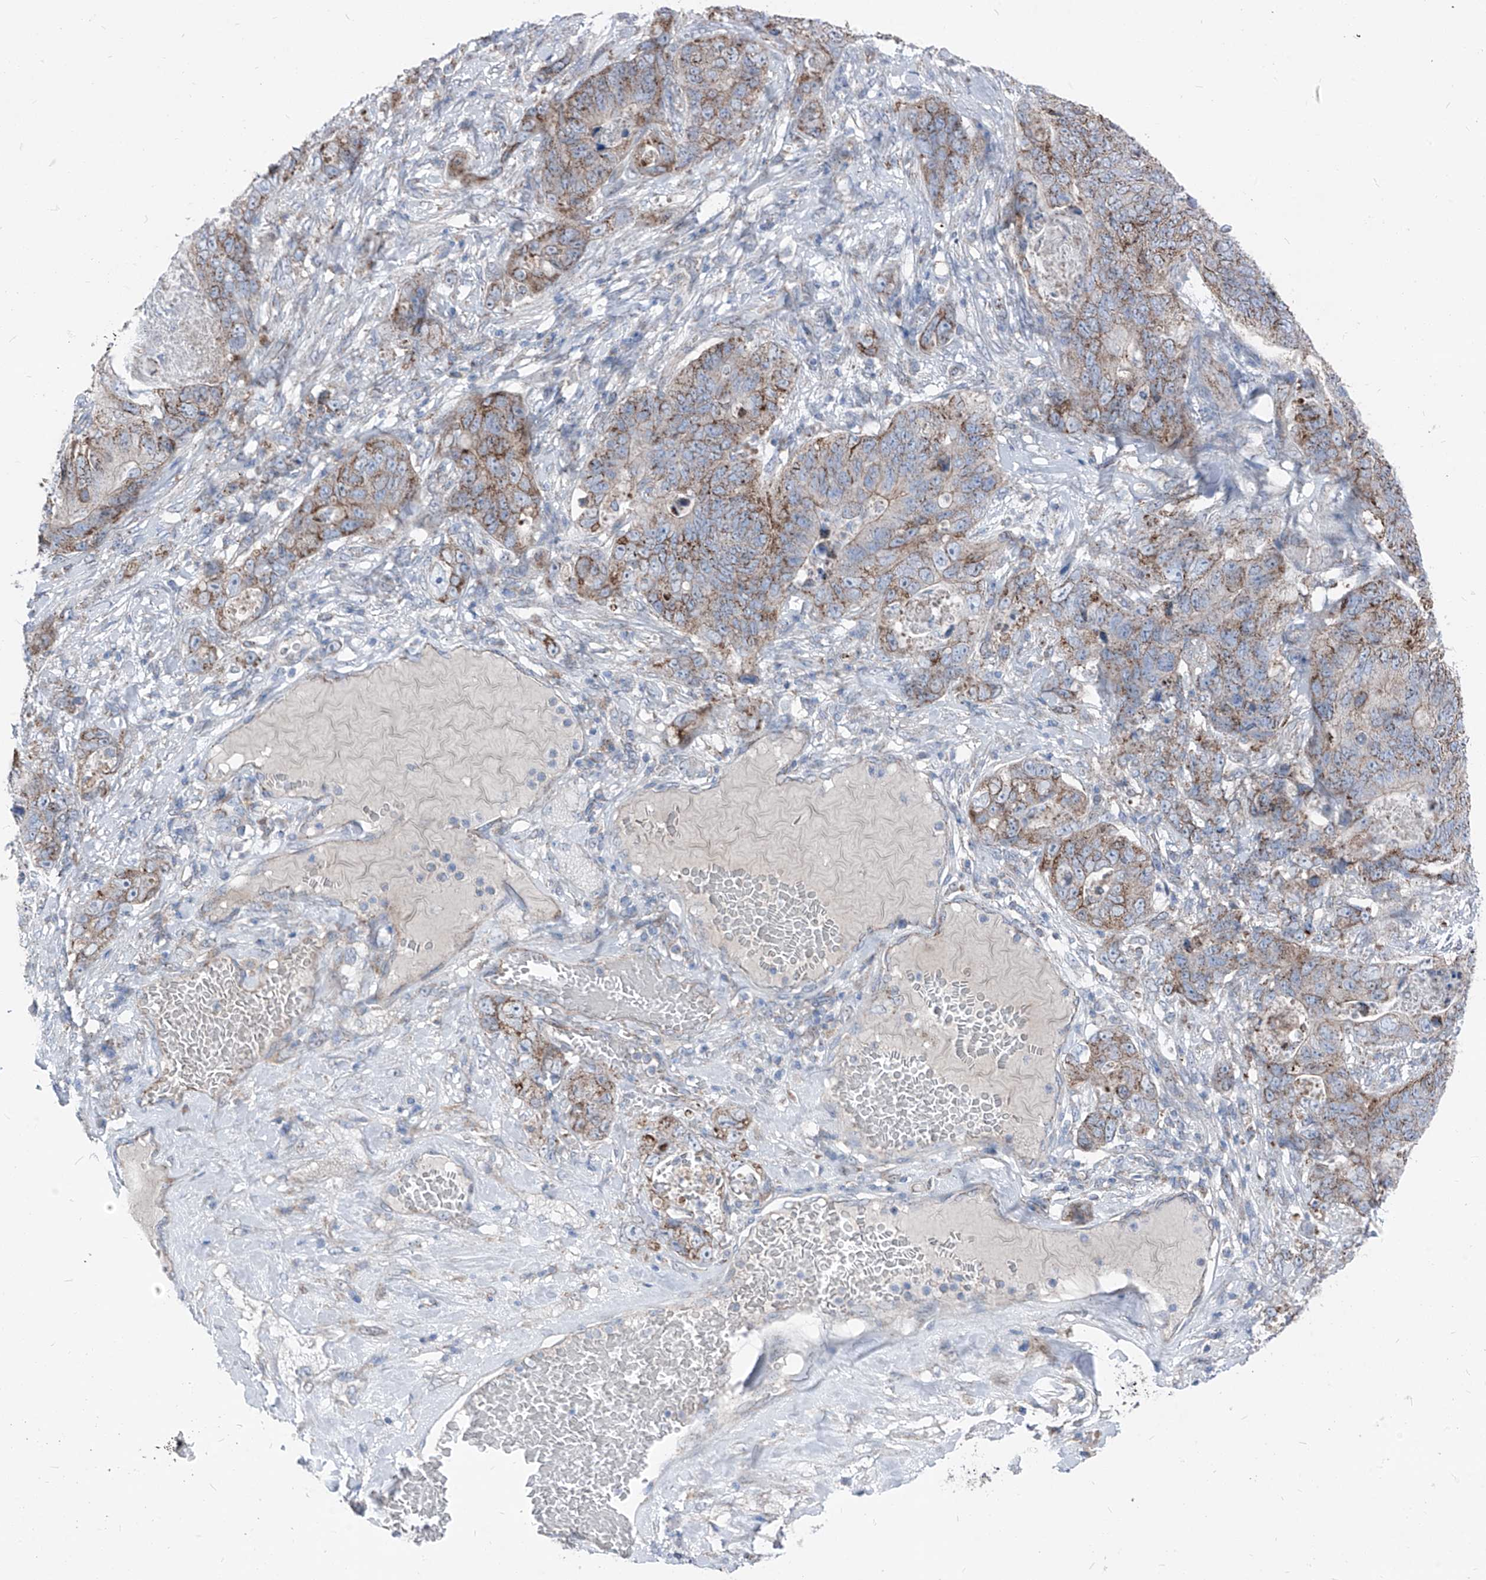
{"staining": {"intensity": "moderate", "quantity": ">75%", "location": "cytoplasmic/membranous"}, "tissue": "stomach cancer", "cell_type": "Tumor cells", "image_type": "cancer", "snomed": [{"axis": "morphology", "description": "Normal tissue, NOS"}, {"axis": "morphology", "description": "Adenocarcinoma, NOS"}, {"axis": "topography", "description": "Stomach"}], "caption": "Immunohistochemistry (IHC) staining of adenocarcinoma (stomach), which demonstrates medium levels of moderate cytoplasmic/membranous expression in about >75% of tumor cells indicating moderate cytoplasmic/membranous protein positivity. The staining was performed using DAB (brown) for protein detection and nuclei were counterstained in hematoxylin (blue).", "gene": "AGPS", "patient": {"sex": "female", "age": 89}}